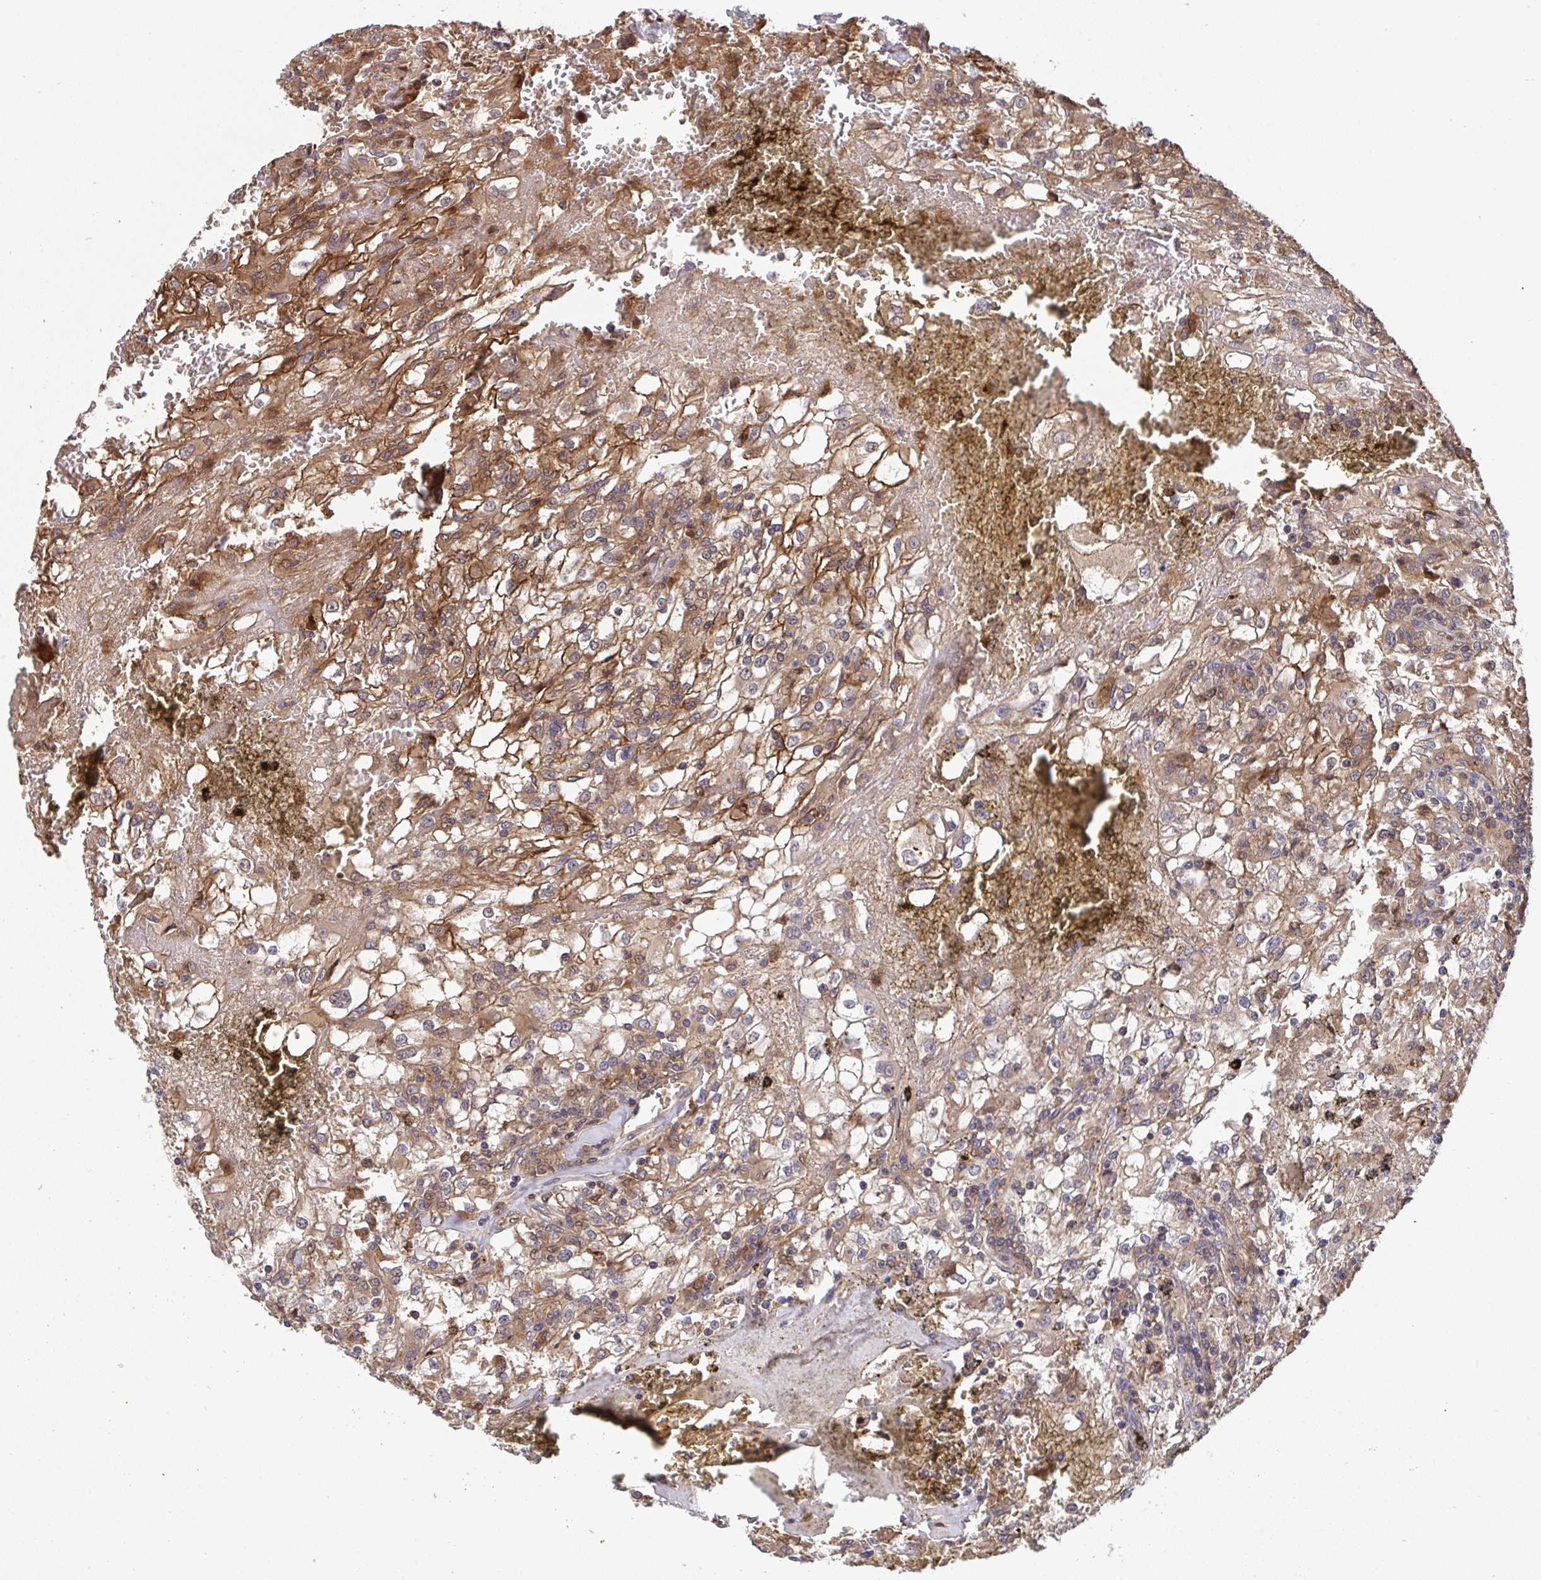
{"staining": {"intensity": "moderate", "quantity": ">75%", "location": "cytoplasmic/membranous"}, "tissue": "renal cancer", "cell_type": "Tumor cells", "image_type": "cancer", "snomed": [{"axis": "morphology", "description": "Adenocarcinoma, NOS"}, {"axis": "topography", "description": "Kidney"}], "caption": "Immunohistochemical staining of human renal cancer (adenocarcinoma) shows medium levels of moderate cytoplasmic/membranous protein expression in about >75% of tumor cells.", "gene": "TIGAR", "patient": {"sex": "female", "age": 74}}